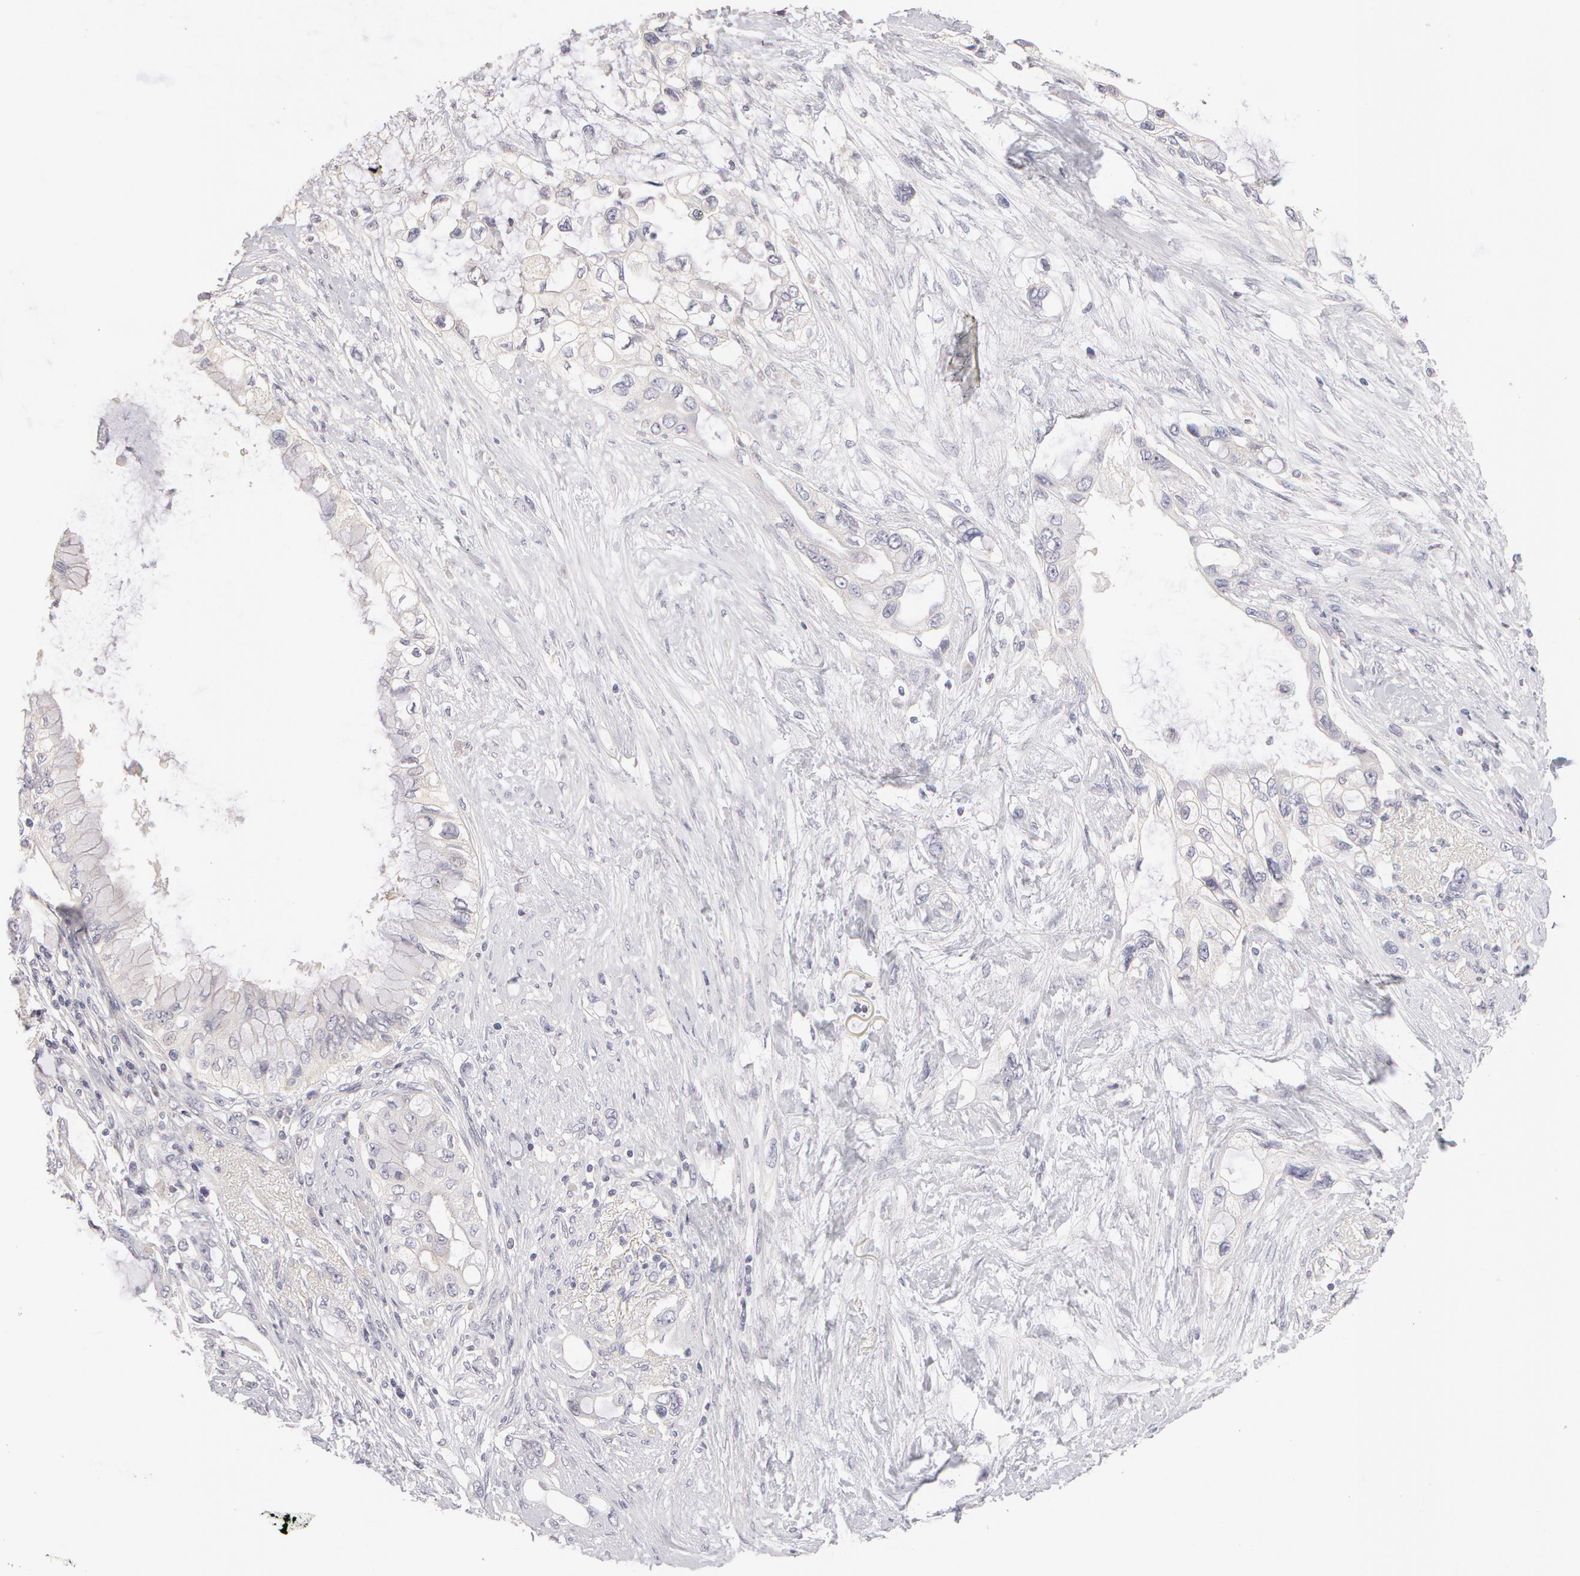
{"staining": {"intensity": "negative", "quantity": "none", "location": "none"}, "tissue": "pancreatic cancer", "cell_type": "Tumor cells", "image_type": "cancer", "snomed": [{"axis": "morphology", "description": "Adenocarcinoma, NOS"}, {"axis": "topography", "description": "Pancreas"}], "caption": "Tumor cells are negative for protein expression in human pancreatic adenocarcinoma. (DAB (3,3'-diaminobenzidine) IHC with hematoxylin counter stain).", "gene": "ABCB1", "patient": {"sex": "female", "age": 70}}